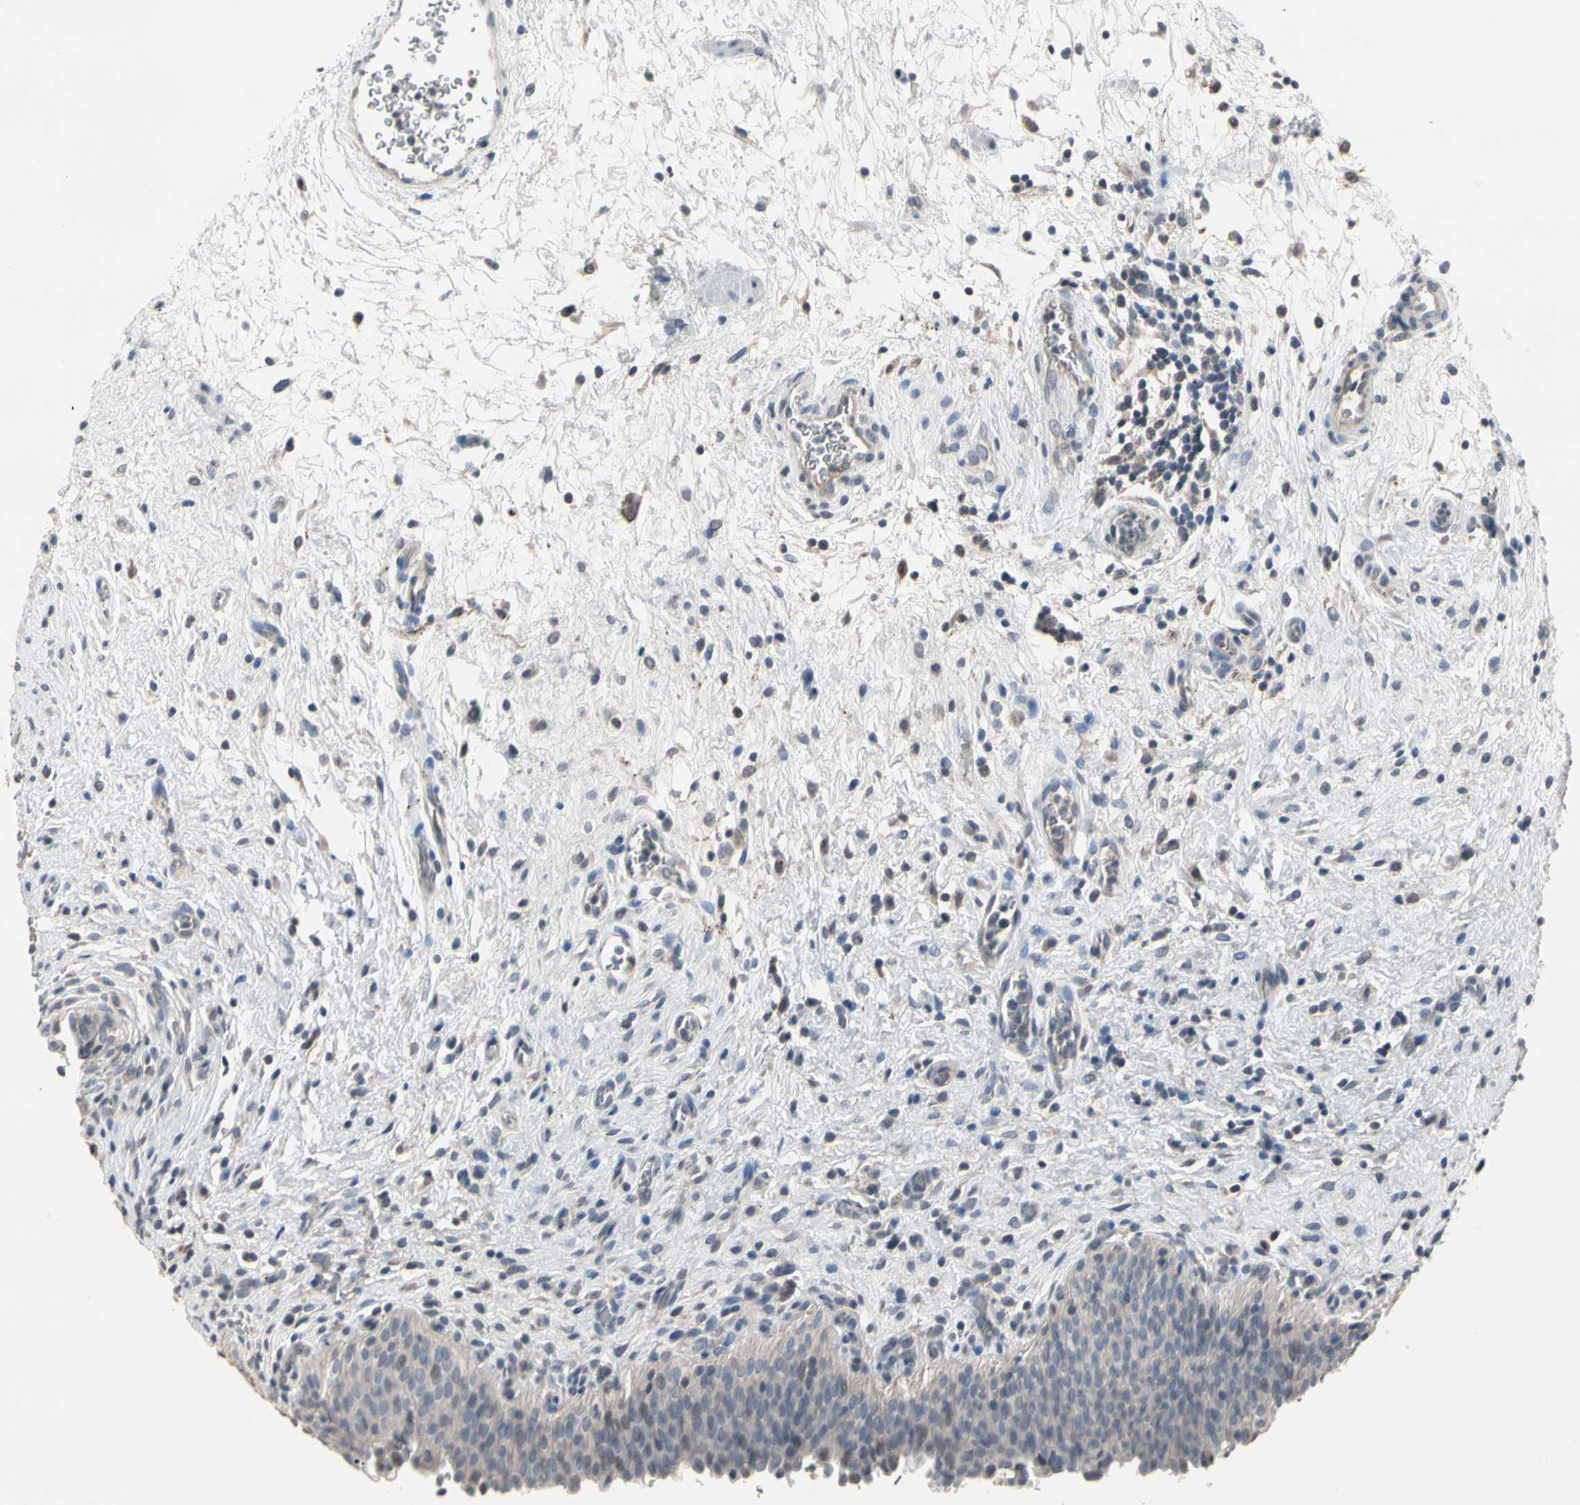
{"staining": {"intensity": "weak", "quantity": ">75%", "location": "cytoplasmic/membranous"}, "tissue": "urinary bladder", "cell_type": "Urothelial cells", "image_type": "normal", "snomed": [{"axis": "morphology", "description": "Normal tissue, NOS"}, {"axis": "topography", "description": "Urinary bladder"}], "caption": "Immunohistochemical staining of unremarkable human urinary bladder reveals weak cytoplasmic/membranous protein positivity in about >75% of urothelial cells. (DAB (3,3'-diaminobenzidine) = brown stain, brightfield microscopy at high magnification).", "gene": "SV2A", "patient": {"sex": "male", "age": 51}}